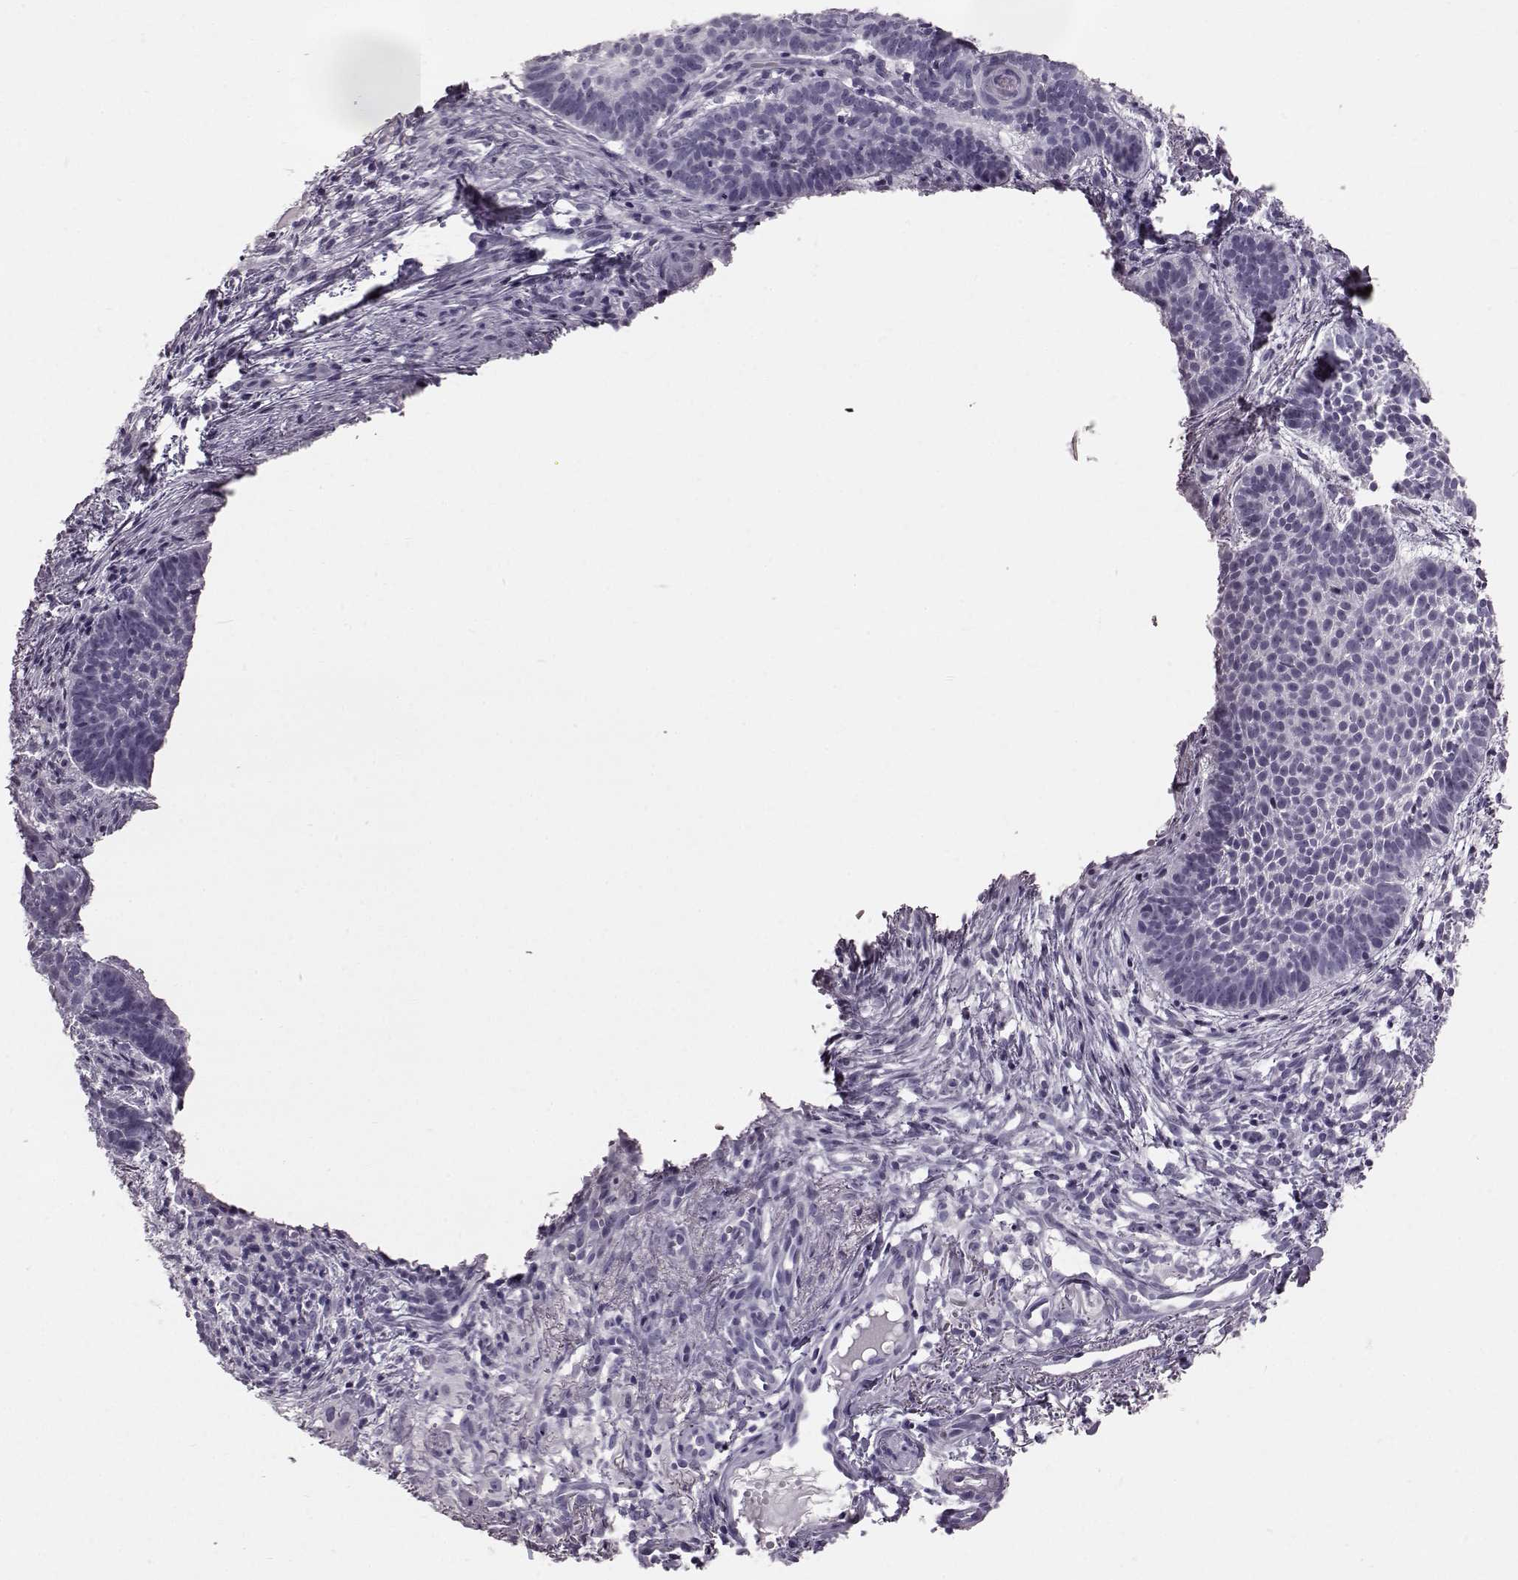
{"staining": {"intensity": "negative", "quantity": "none", "location": "none"}, "tissue": "skin cancer", "cell_type": "Tumor cells", "image_type": "cancer", "snomed": [{"axis": "morphology", "description": "Basal cell carcinoma"}, {"axis": "topography", "description": "Skin"}], "caption": "DAB (3,3'-diaminobenzidine) immunohistochemical staining of skin cancer reveals no significant staining in tumor cells. Nuclei are stained in blue.", "gene": "TCHHL1", "patient": {"sex": "male", "age": 72}}